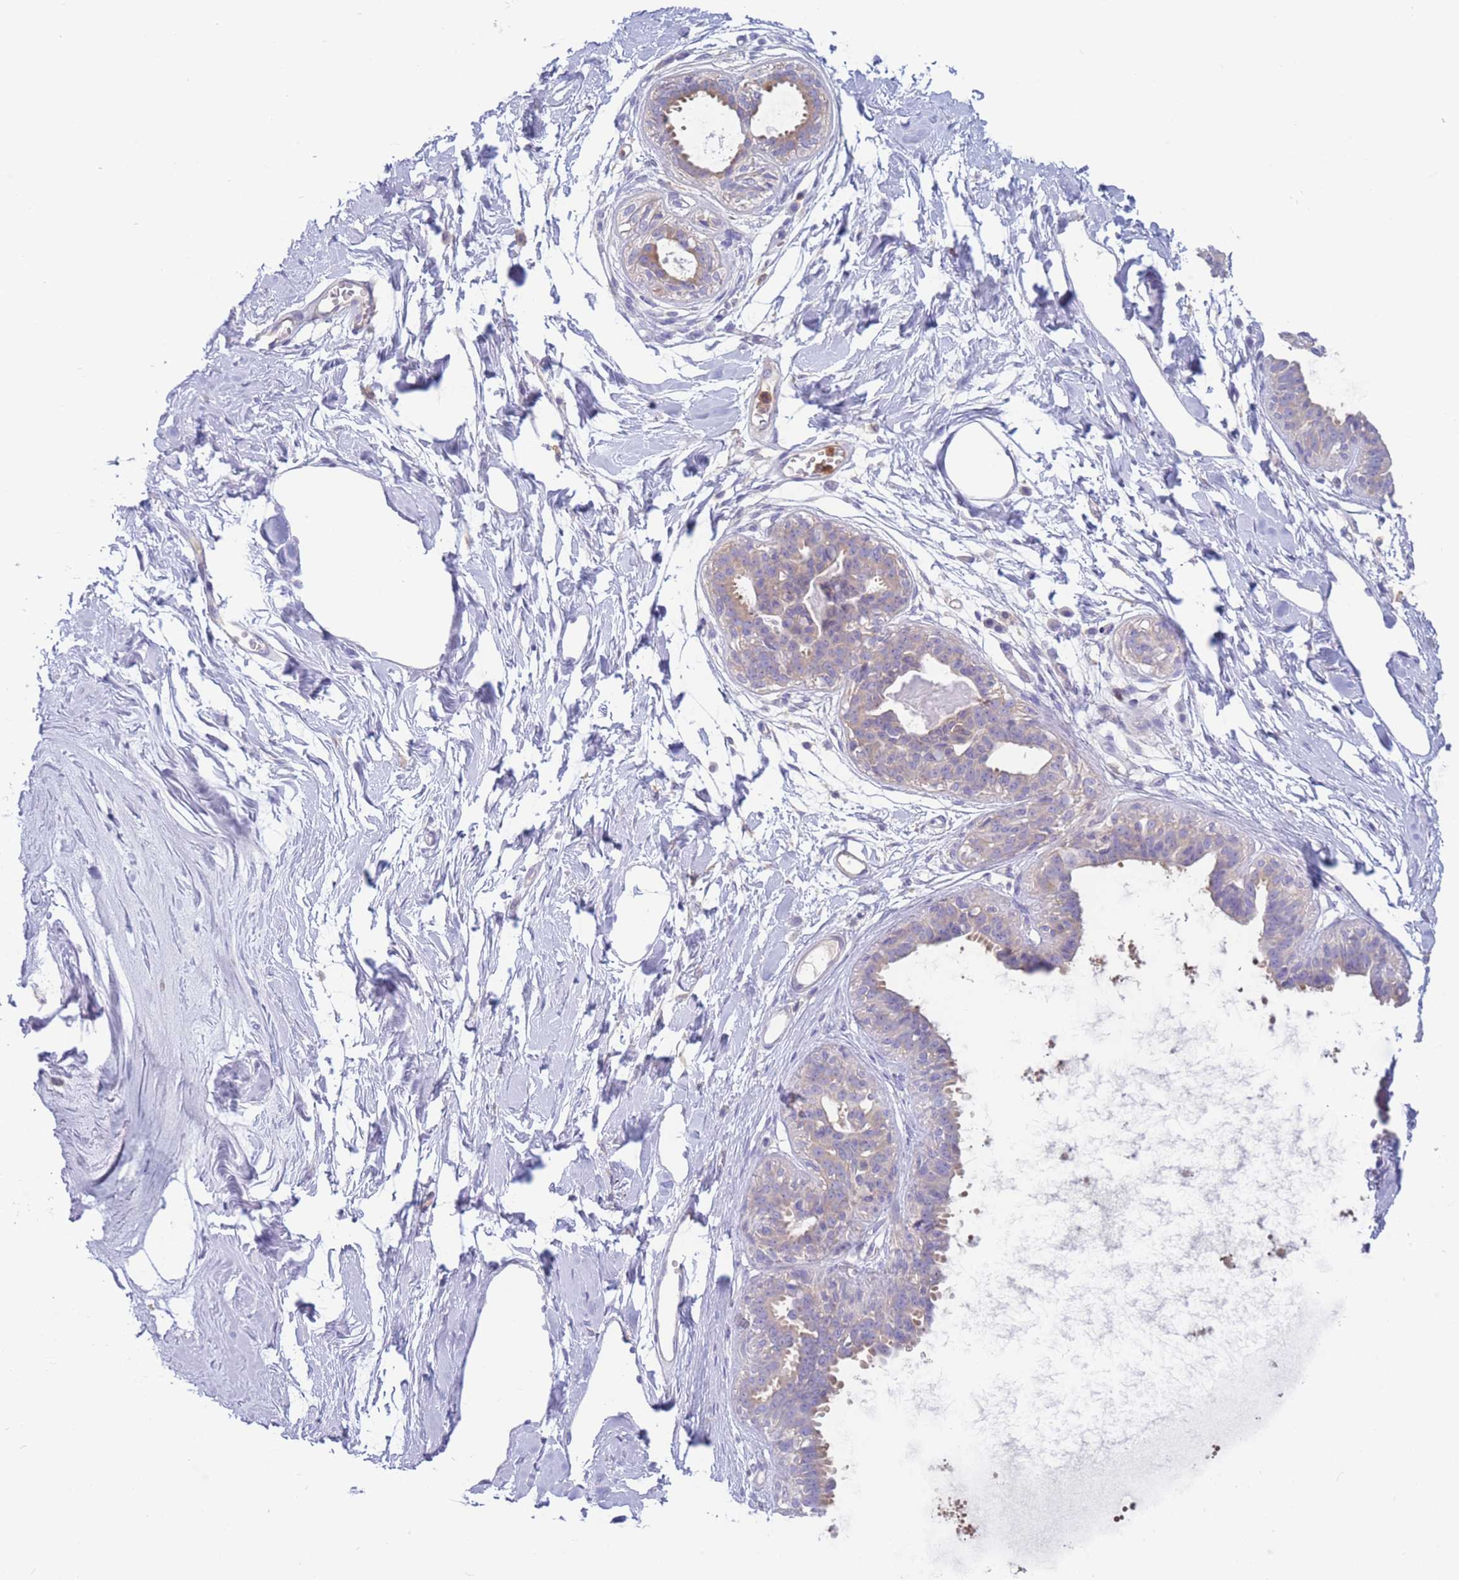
{"staining": {"intensity": "negative", "quantity": "none", "location": "none"}, "tissue": "breast", "cell_type": "Adipocytes", "image_type": "normal", "snomed": [{"axis": "morphology", "description": "Normal tissue, NOS"}, {"axis": "topography", "description": "Breast"}], "caption": "High power microscopy histopathology image of an immunohistochemistry (IHC) image of benign breast, revealing no significant staining in adipocytes.", "gene": "ST3GAL4", "patient": {"sex": "female", "age": 45}}